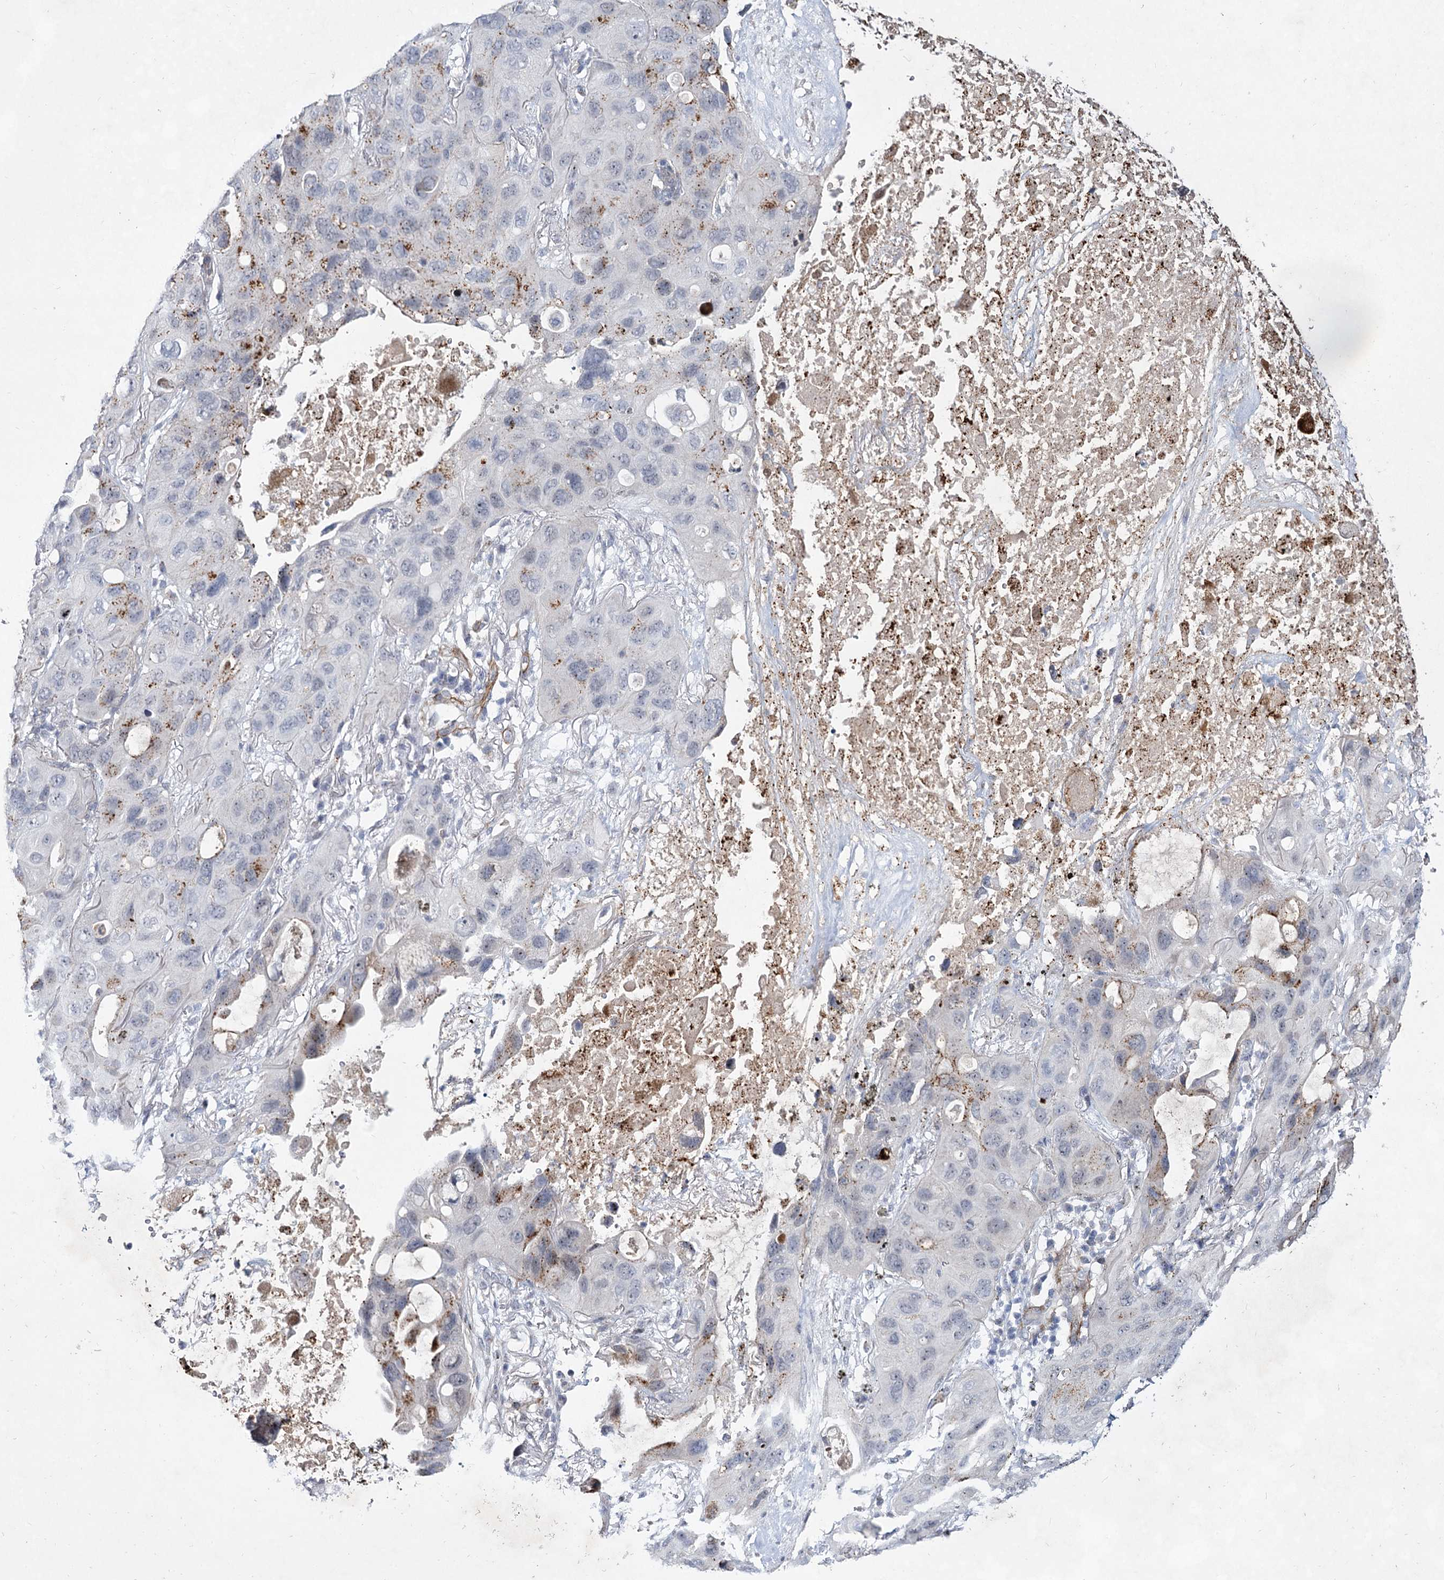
{"staining": {"intensity": "moderate", "quantity": "<25%", "location": "cytoplasmic/membranous"}, "tissue": "lung cancer", "cell_type": "Tumor cells", "image_type": "cancer", "snomed": [{"axis": "morphology", "description": "Squamous cell carcinoma, NOS"}, {"axis": "topography", "description": "Lung"}], "caption": "Immunohistochemical staining of squamous cell carcinoma (lung) reveals low levels of moderate cytoplasmic/membranous staining in approximately <25% of tumor cells. (DAB (3,3'-diaminobenzidine) = brown stain, brightfield microscopy at high magnification).", "gene": "ATL2", "patient": {"sex": "female", "age": 73}}